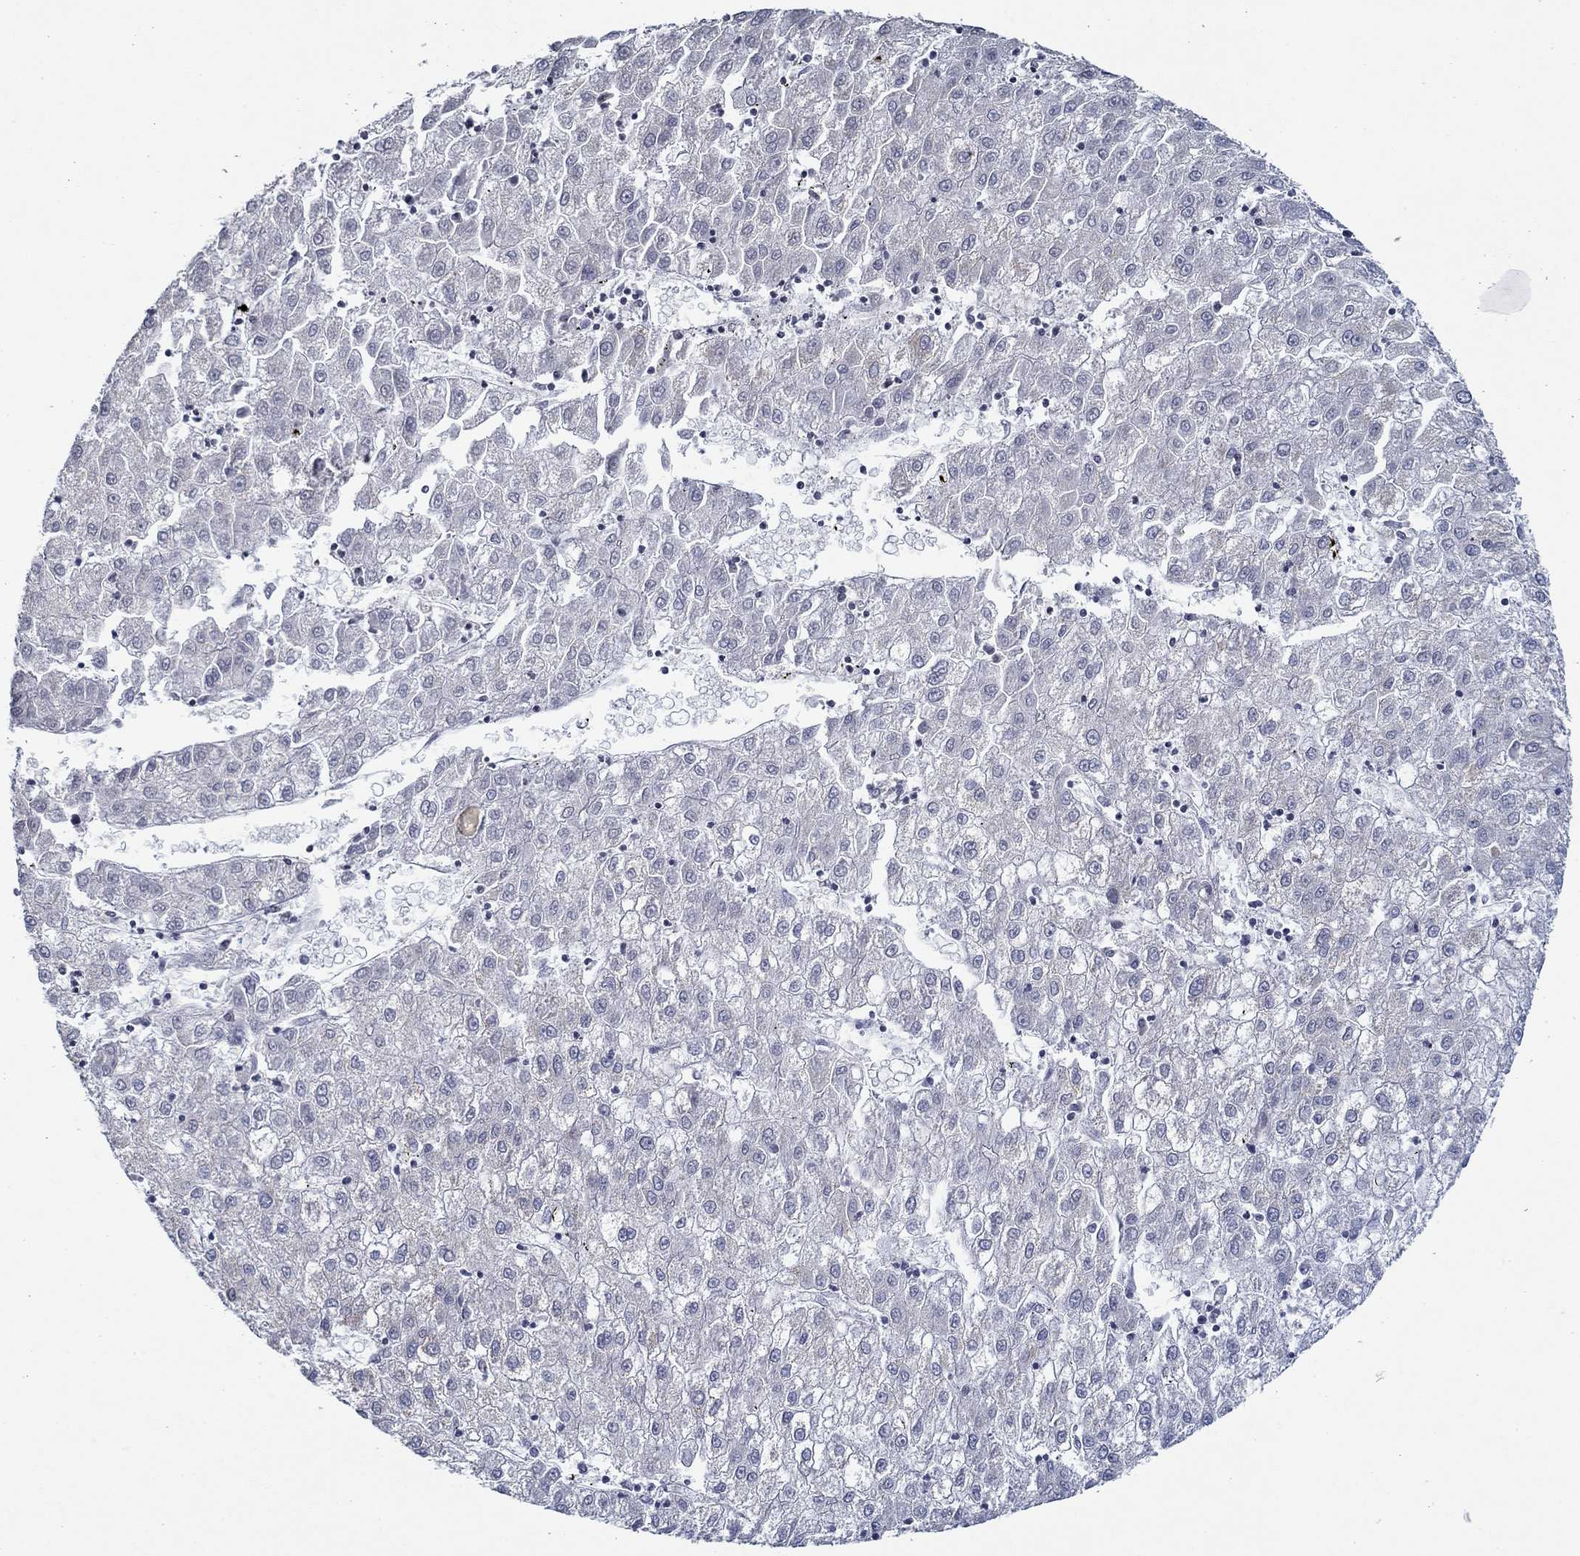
{"staining": {"intensity": "negative", "quantity": "none", "location": "none"}, "tissue": "liver cancer", "cell_type": "Tumor cells", "image_type": "cancer", "snomed": [{"axis": "morphology", "description": "Carcinoma, Hepatocellular, NOS"}, {"axis": "topography", "description": "Liver"}], "caption": "Immunohistochemistry histopathology image of neoplastic tissue: human liver cancer (hepatocellular carcinoma) stained with DAB displays no significant protein positivity in tumor cells.", "gene": "GJA5", "patient": {"sex": "male", "age": 72}}